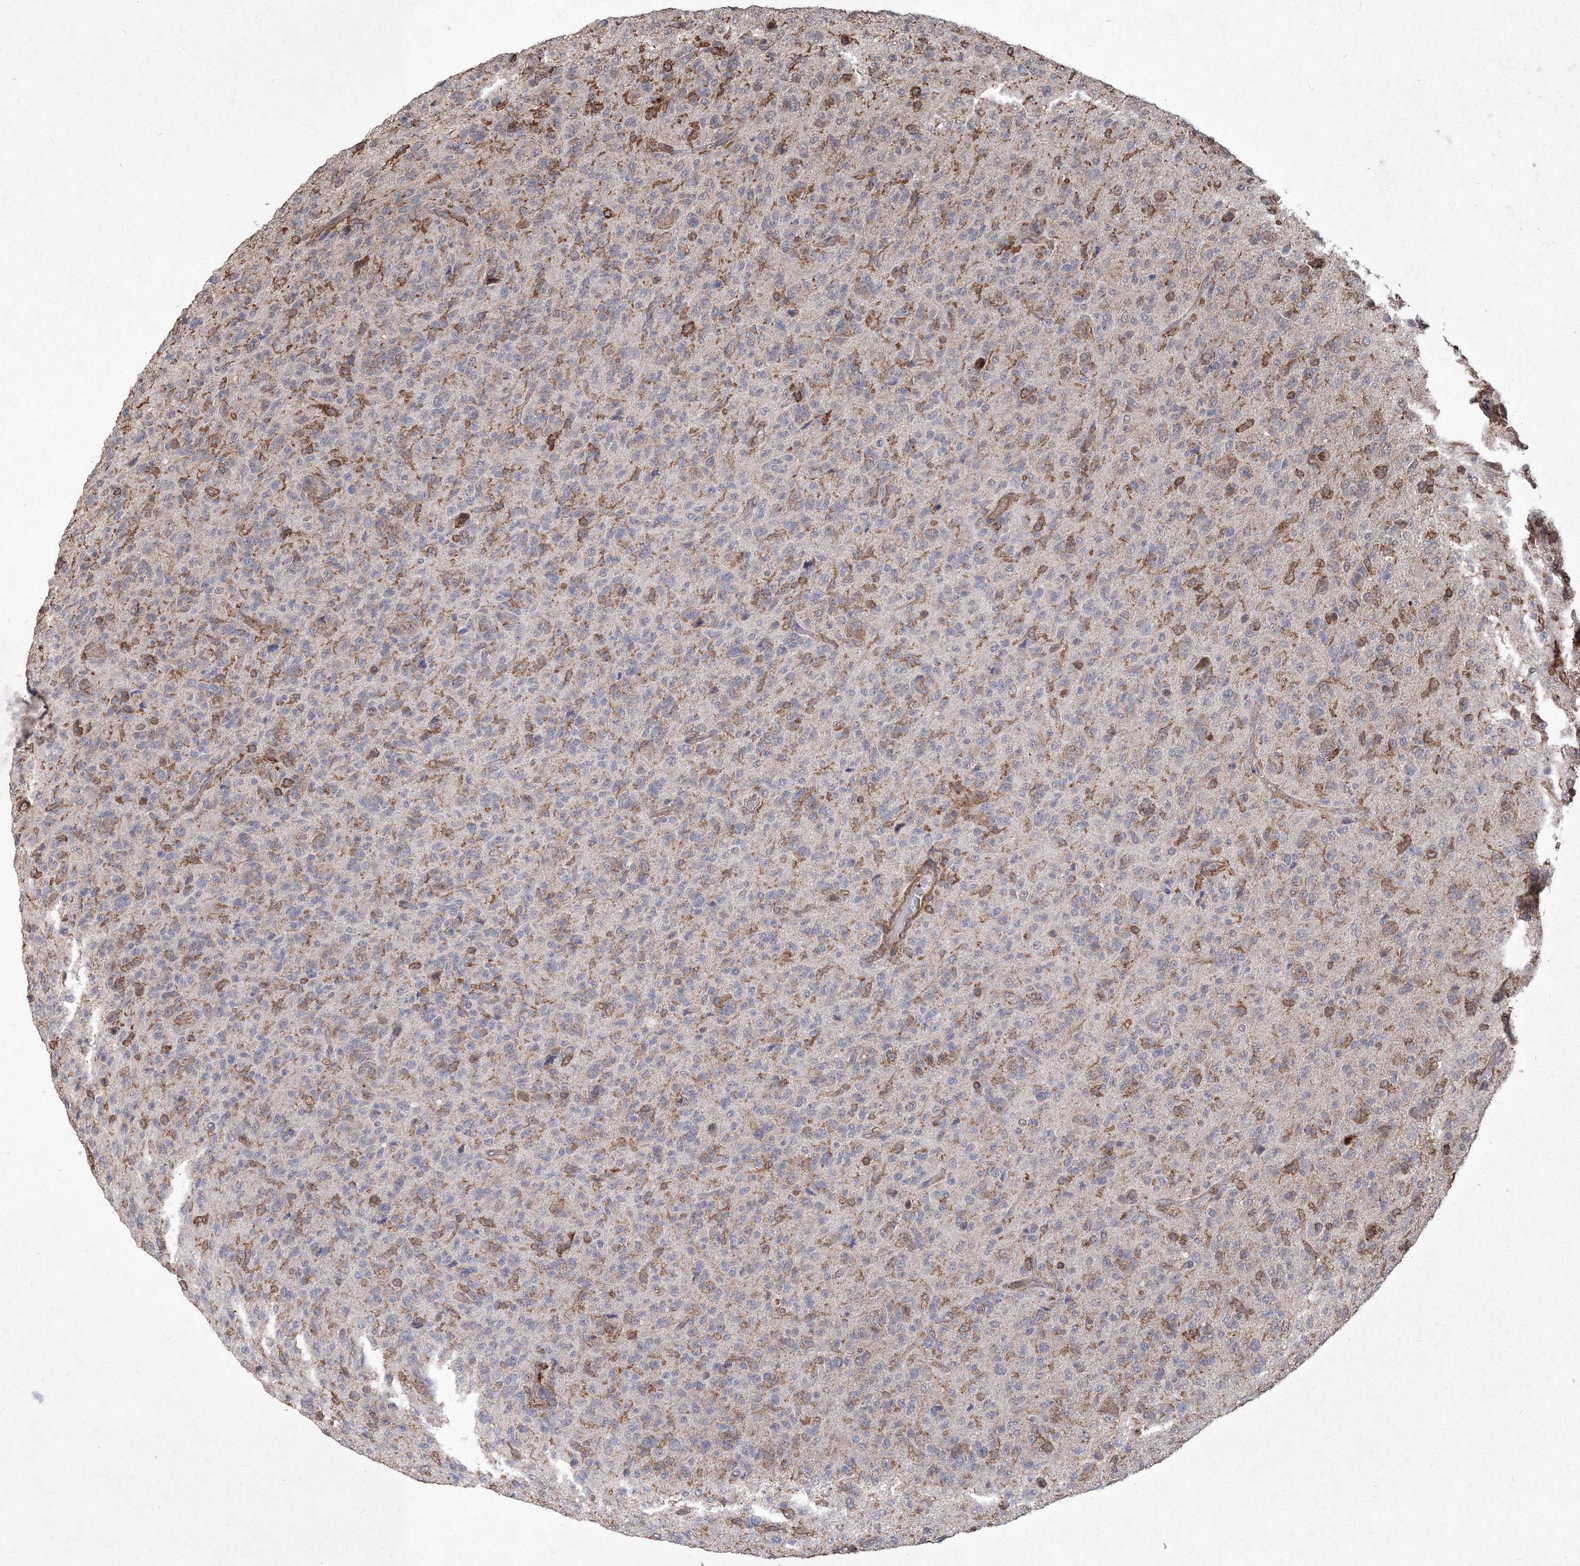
{"staining": {"intensity": "moderate", "quantity": "<25%", "location": "cytoplasmic/membranous"}, "tissue": "glioma", "cell_type": "Tumor cells", "image_type": "cancer", "snomed": [{"axis": "morphology", "description": "Glioma, malignant, High grade"}, {"axis": "topography", "description": "Brain"}], "caption": "Immunohistochemistry (DAB) staining of glioma demonstrates moderate cytoplasmic/membranous protein positivity in approximately <25% of tumor cells. The protein is shown in brown color, while the nuclei are stained blue.", "gene": "TMEM139", "patient": {"sex": "female", "age": 57}}